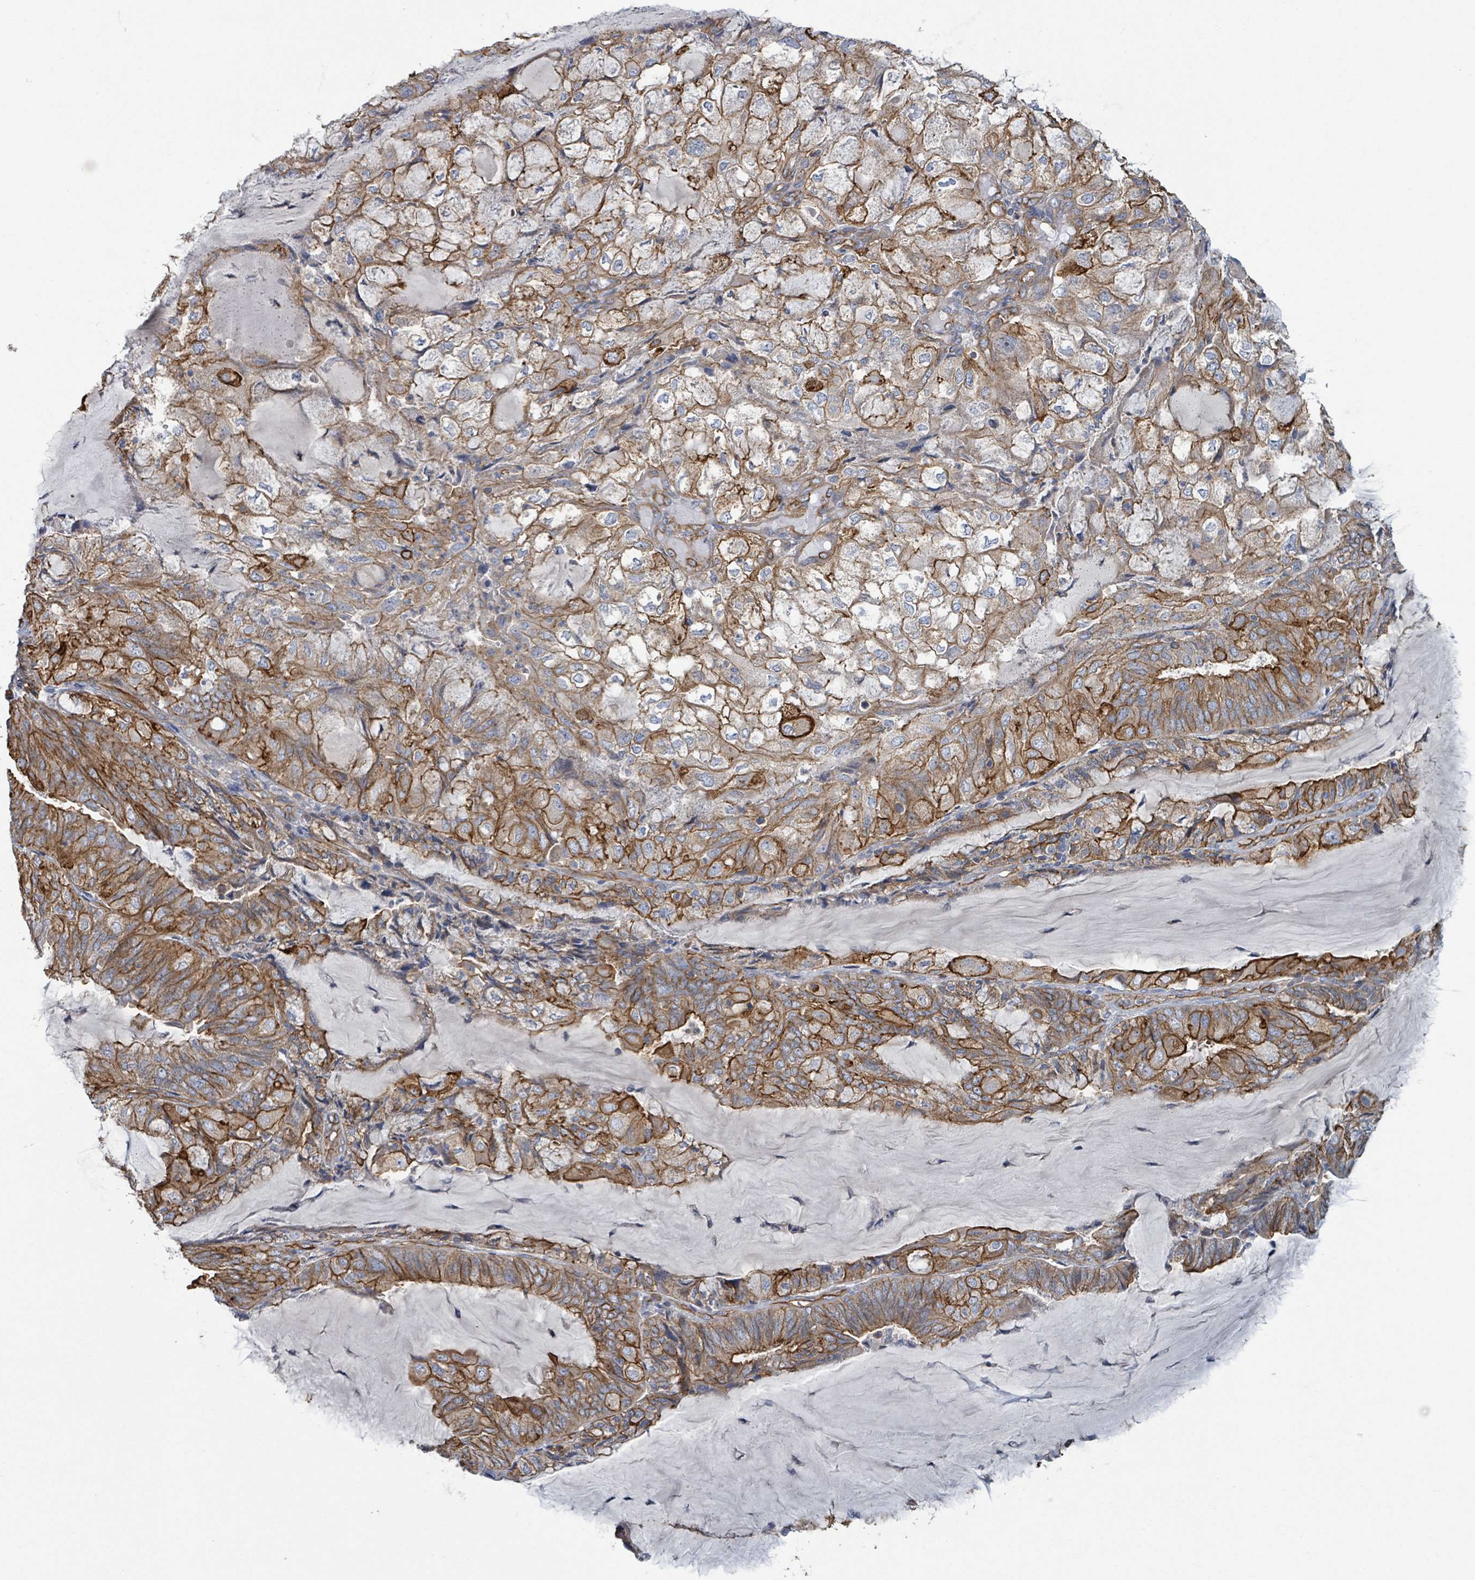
{"staining": {"intensity": "moderate", "quantity": ">75%", "location": "cytoplasmic/membranous"}, "tissue": "endometrial cancer", "cell_type": "Tumor cells", "image_type": "cancer", "snomed": [{"axis": "morphology", "description": "Adenocarcinoma, NOS"}, {"axis": "topography", "description": "Endometrium"}], "caption": "High-power microscopy captured an immunohistochemistry image of endometrial cancer (adenocarcinoma), revealing moderate cytoplasmic/membranous staining in approximately >75% of tumor cells.", "gene": "LDOC1", "patient": {"sex": "female", "age": 81}}